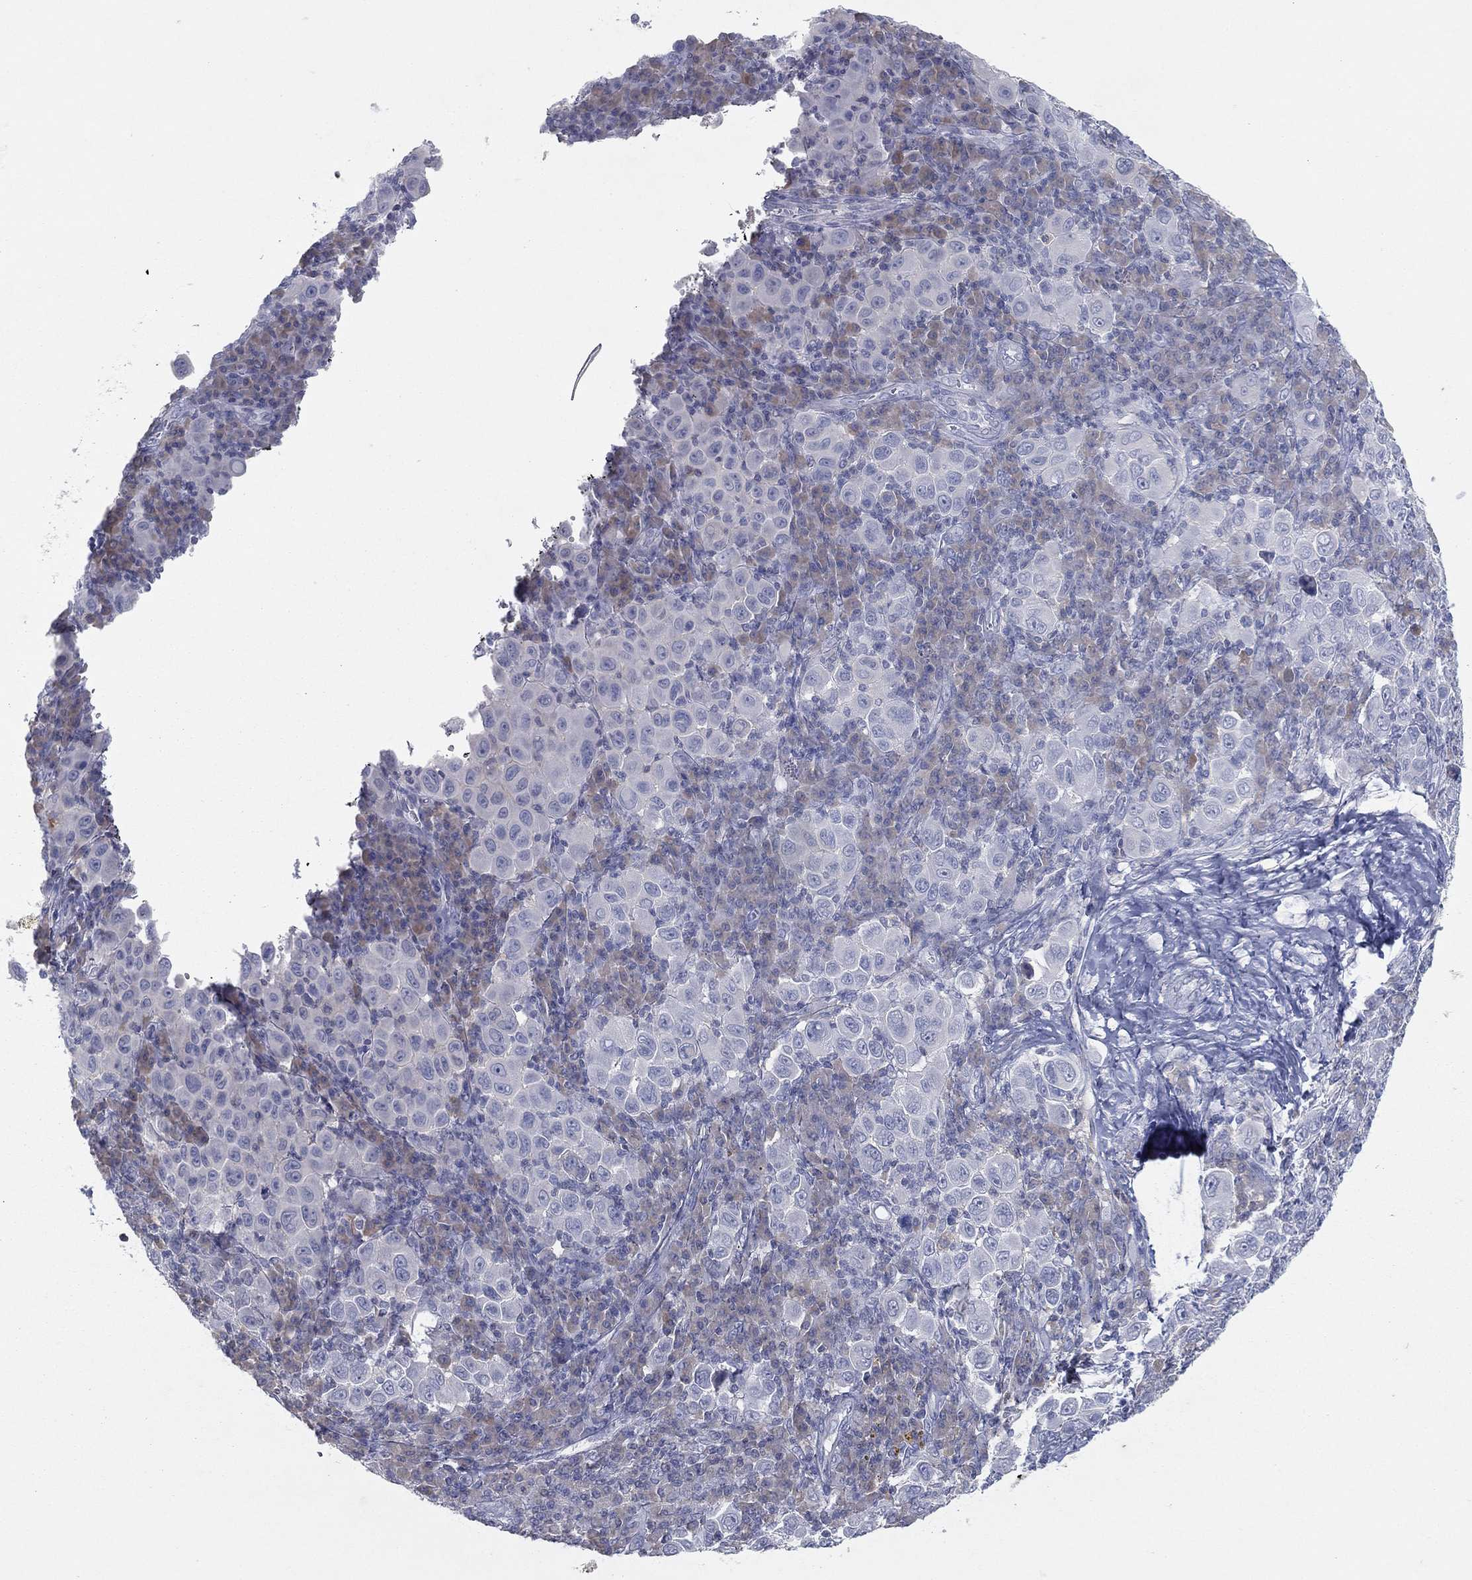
{"staining": {"intensity": "negative", "quantity": "none", "location": "none"}, "tissue": "melanoma", "cell_type": "Tumor cells", "image_type": "cancer", "snomed": [{"axis": "morphology", "description": "Malignant melanoma, NOS"}, {"axis": "topography", "description": "Skin"}], "caption": "Tumor cells are negative for brown protein staining in melanoma.", "gene": "CPT1B", "patient": {"sex": "female", "age": 57}}